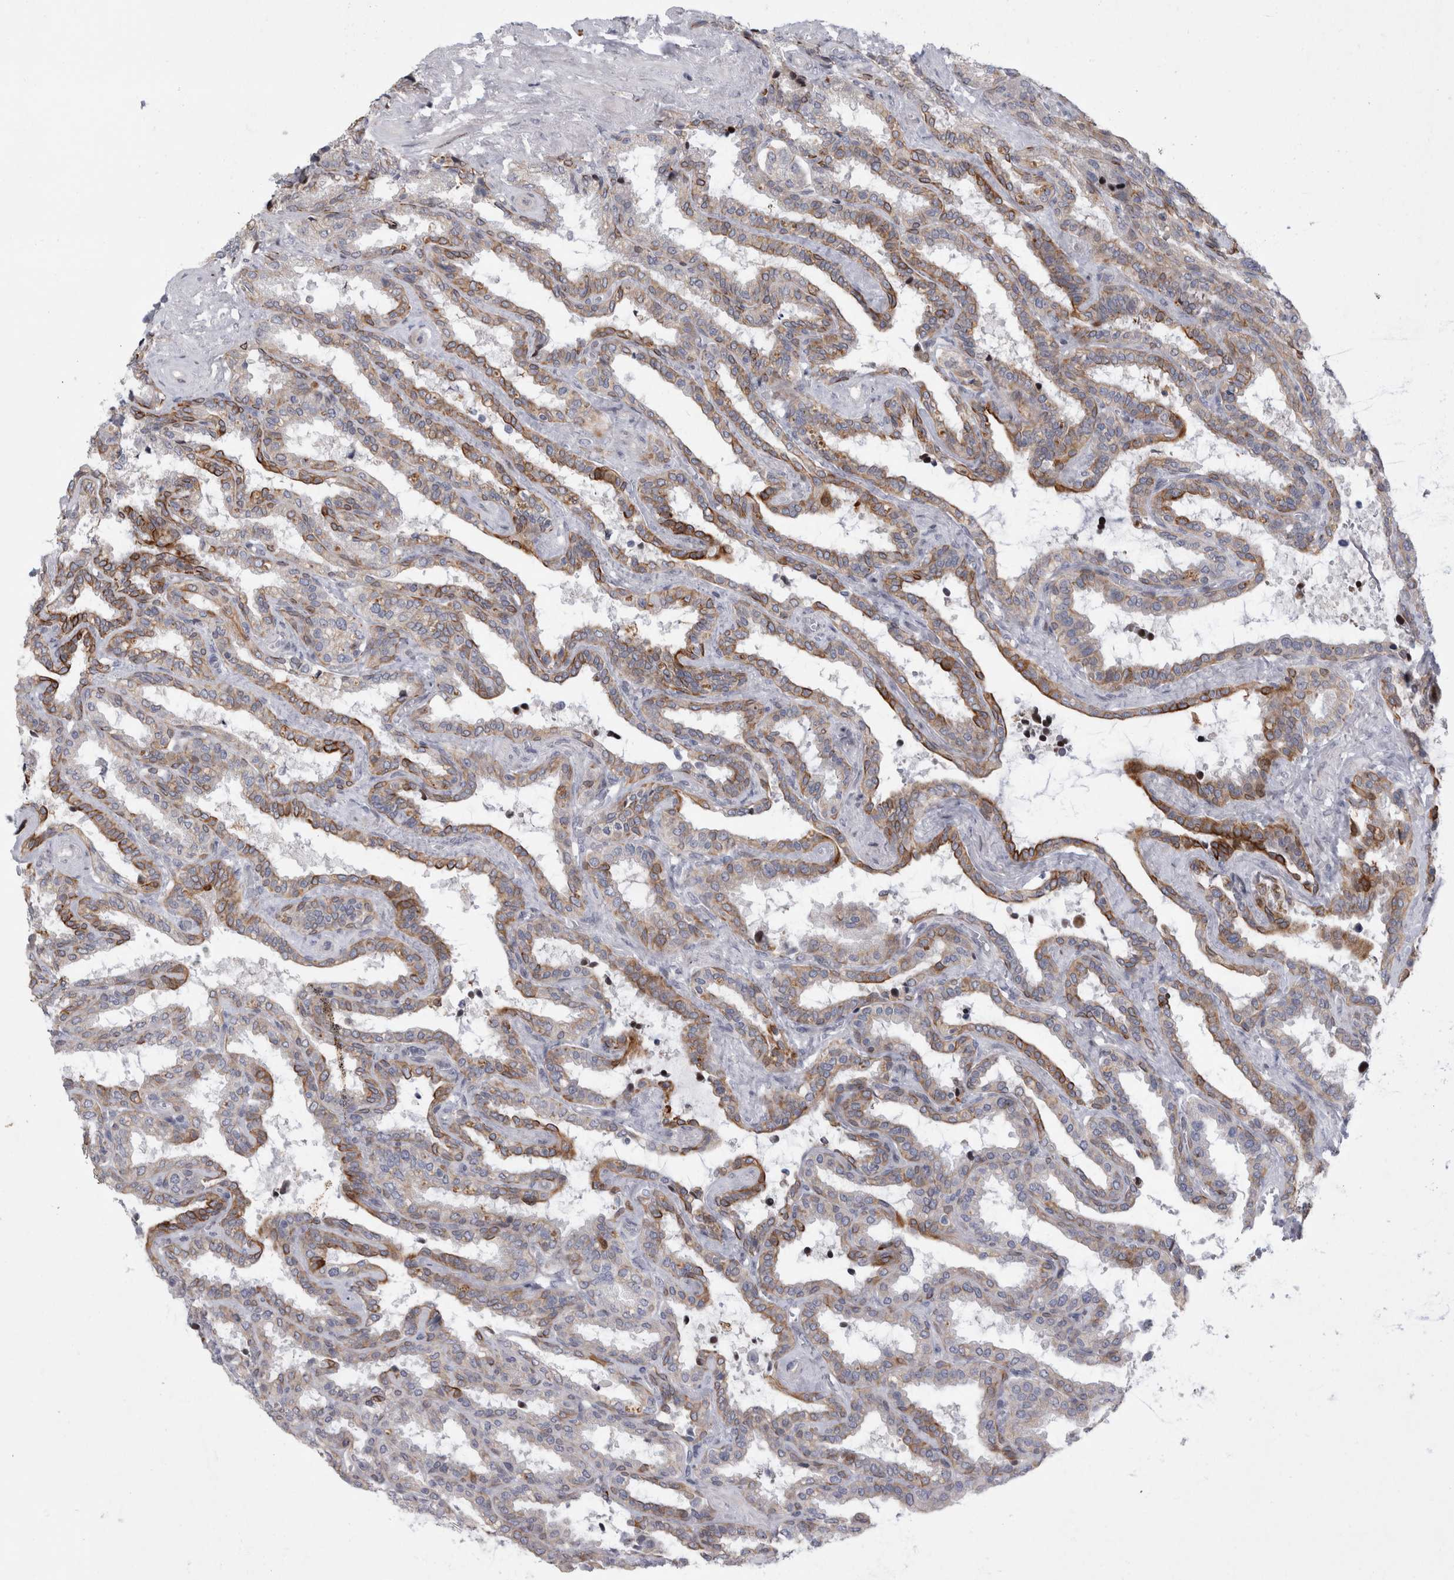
{"staining": {"intensity": "moderate", "quantity": "25%-75%", "location": "cytoplasmic/membranous"}, "tissue": "seminal vesicle", "cell_type": "Glandular cells", "image_type": "normal", "snomed": [{"axis": "morphology", "description": "Normal tissue, NOS"}, {"axis": "topography", "description": "Seminal veicle"}], "caption": "An image of seminal vesicle stained for a protein demonstrates moderate cytoplasmic/membranous brown staining in glandular cells.", "gene": "UTP25", "patient": {"sex": "male", "age": 46}}